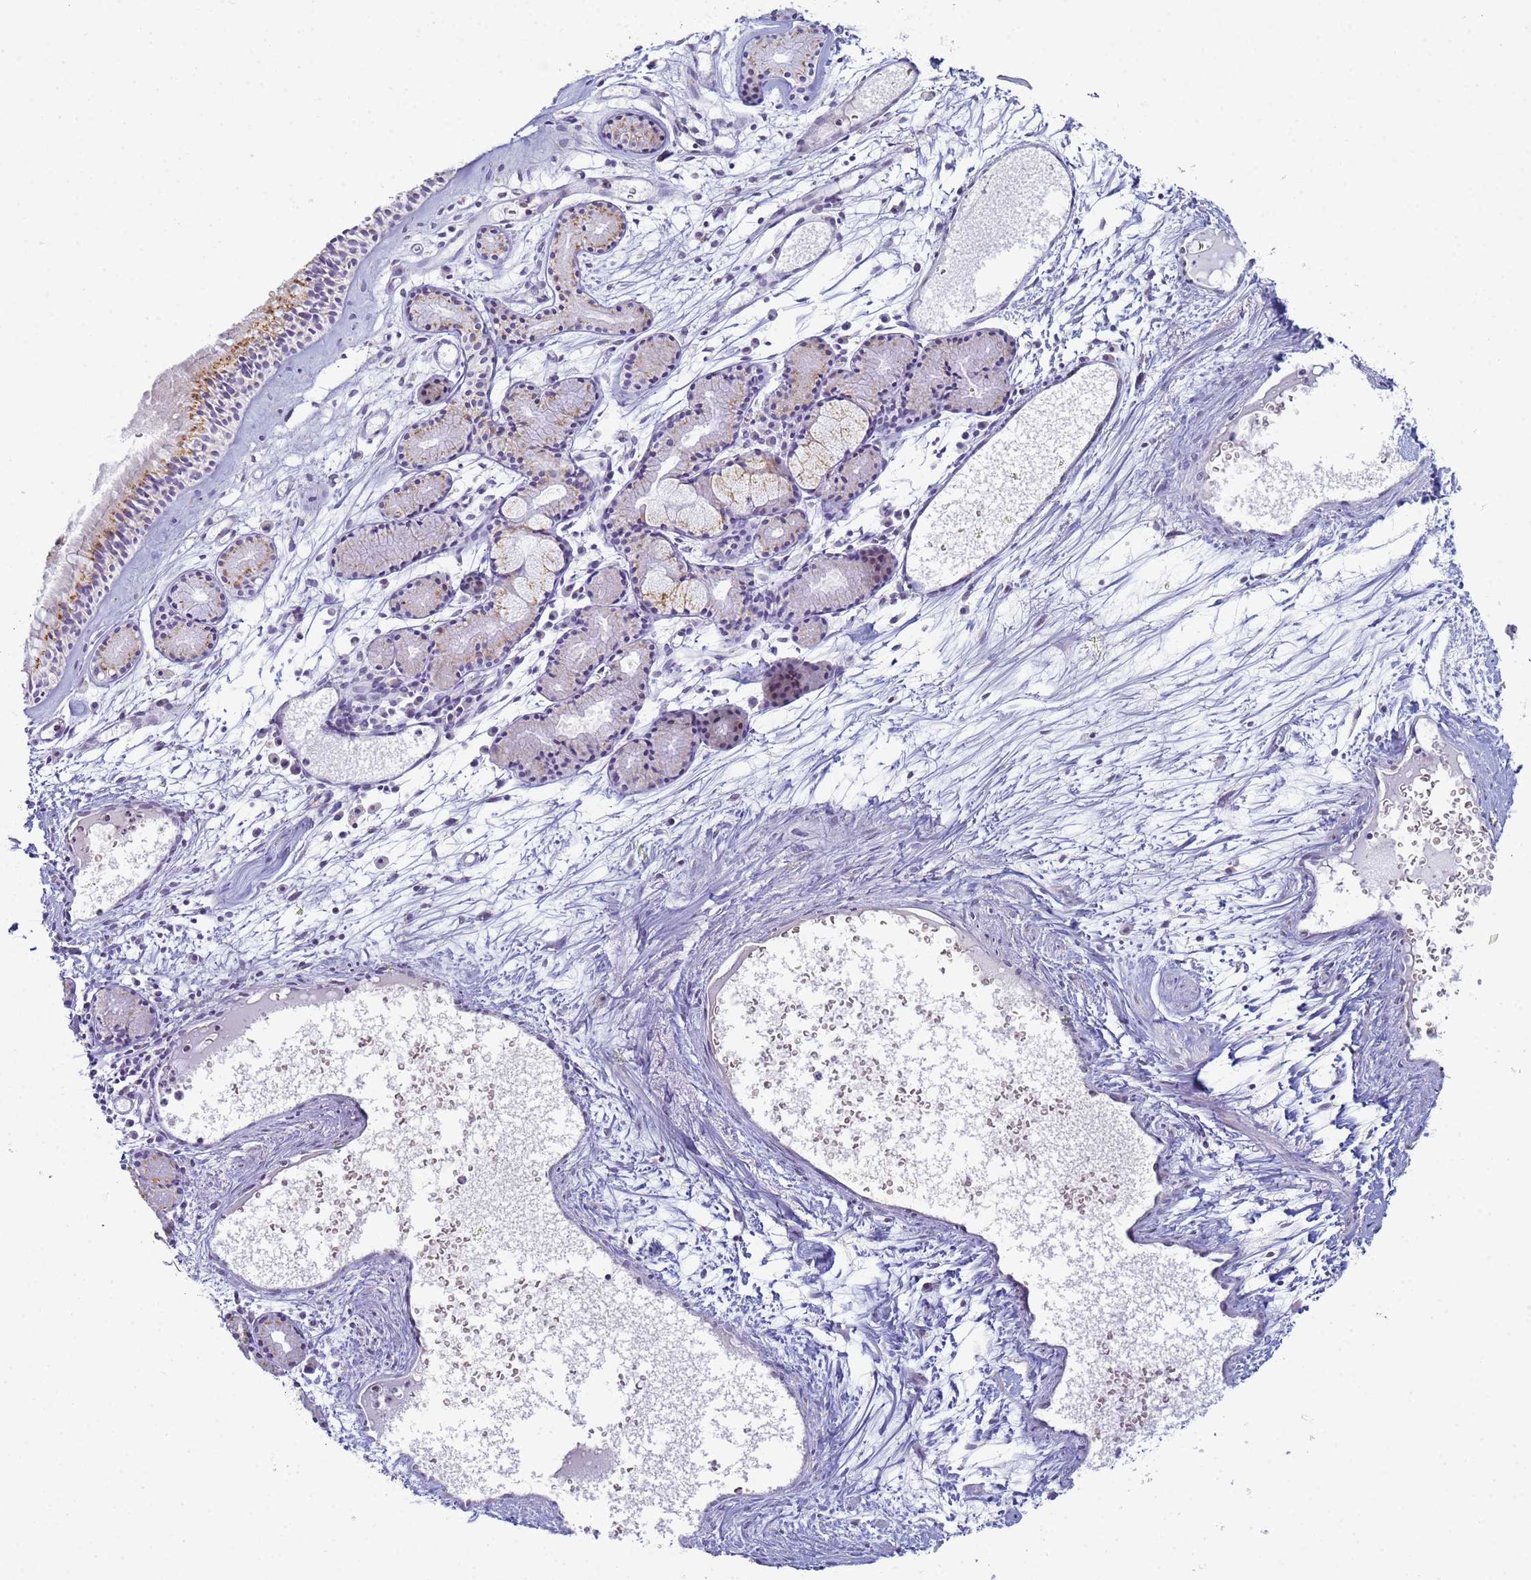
{"staining": {"intensity": "moderate", "quantity": "25%-75%", "location": "cytoplasmic/membranous"}, "tissue": "nasopharynx", "cell_type": "Respiratory epithelial cells", "image_type": "normal", "snomed": [{"axis": "morphology", "description": "Normal tissue, NOS"}, {"axis": "topography", "description": "Nasopharynx"}], "caption": "Unremarkable nasopharynx exhibits moderate cytoplasmic/membranous expression in approximately 25%-75% of respiratory epithelial cells, visualized by immunohistochemistry.", "gene": "CR1", "patient": {"sex": "male", "age": 81}}